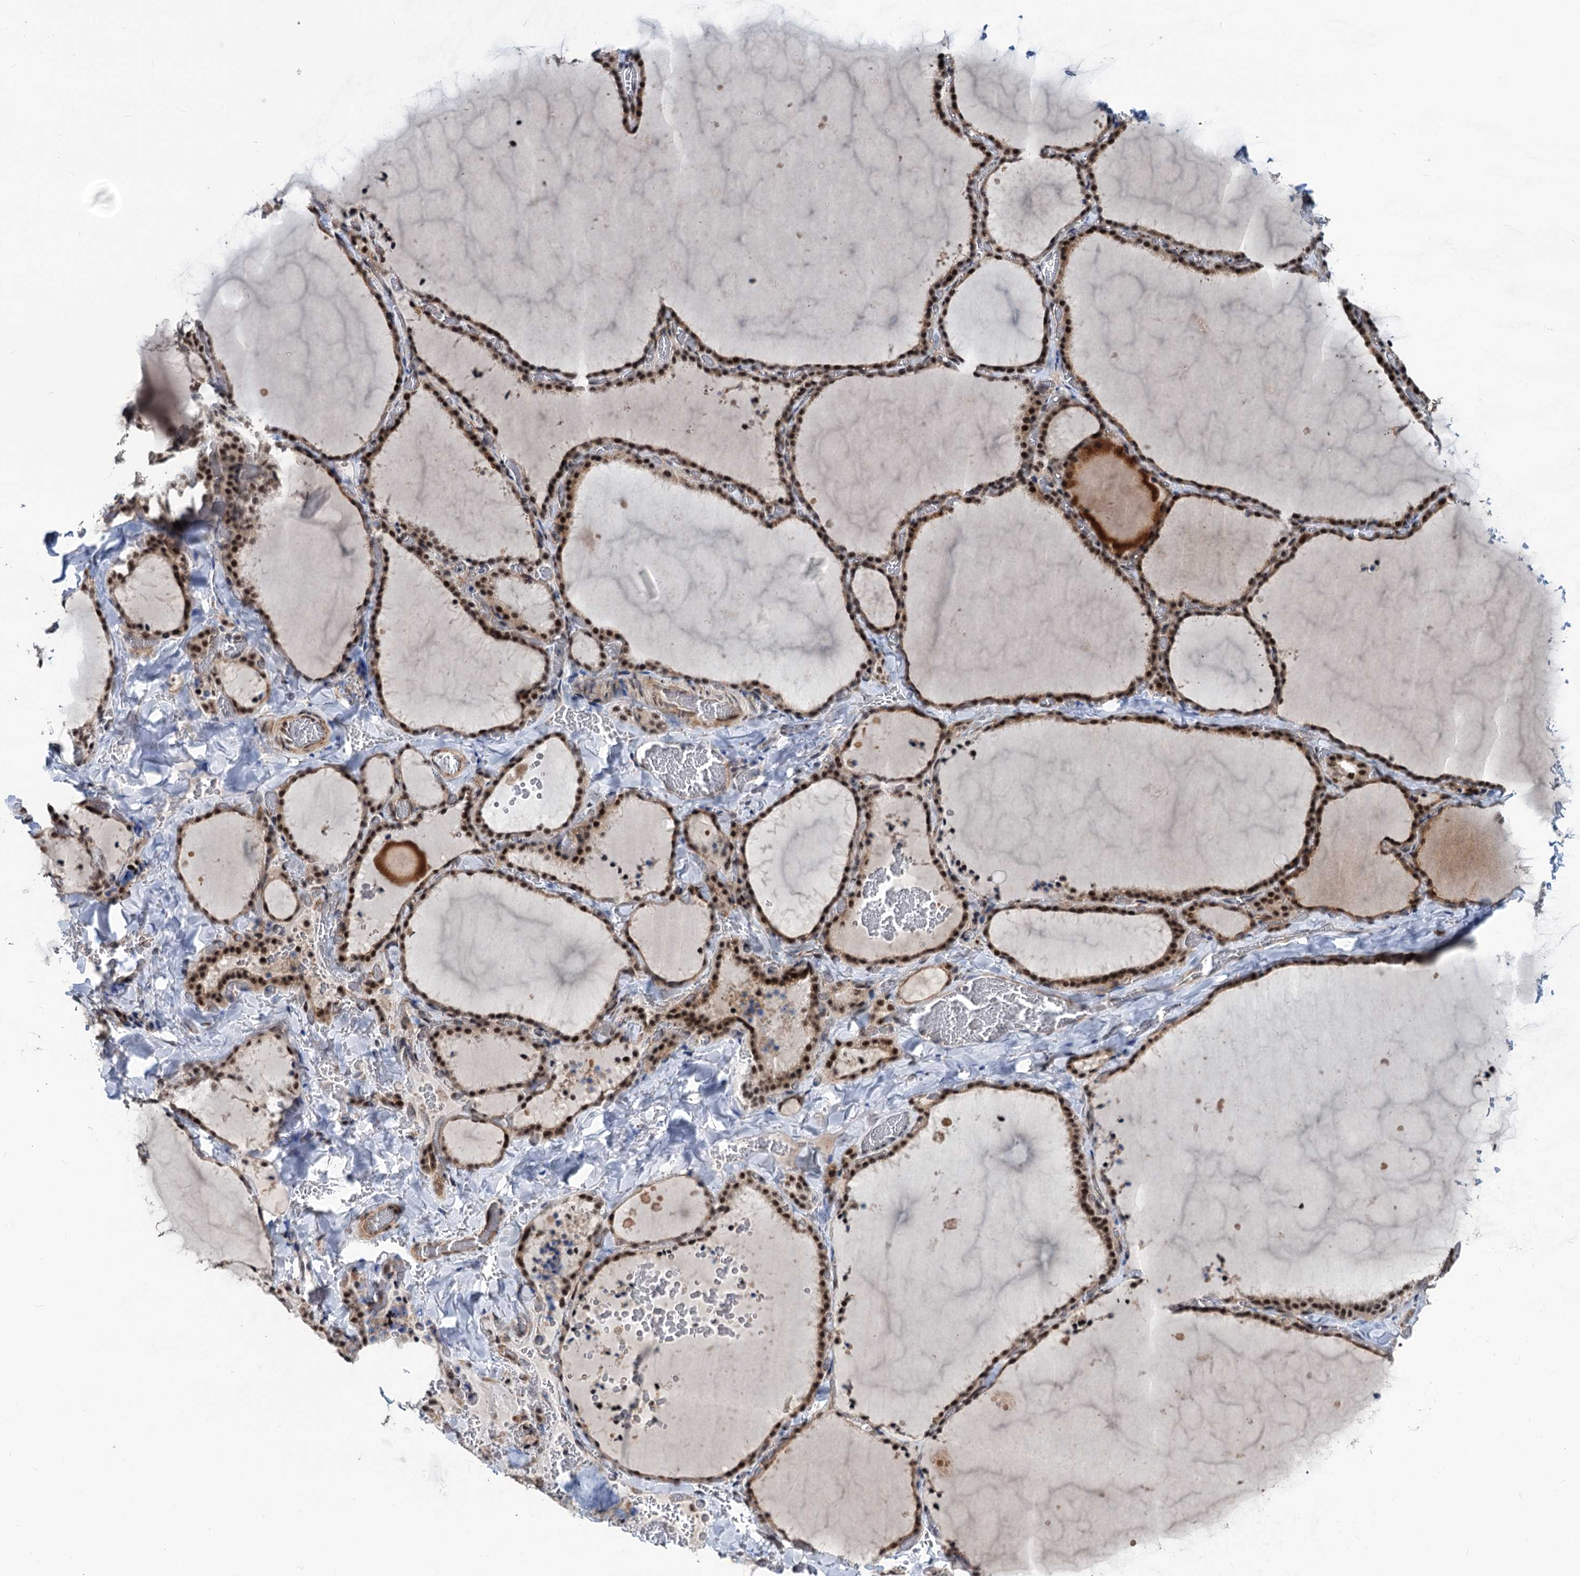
{"staining": {"intensity": "strong", "quantity": ">75%", "location": "nuclear"}, "tissue": "thyroid gland", "cell_type": "Glandular cells", "image_type": "normal", "snomed": [{"axis": "morphology", "description": "Normal tissue, NOS"}, {"axis": "topography", "description": "Thyroid gland"}], "caption": "DAB (3,3'-diaminobenzidine) immunohistochemical staining of normal human thyroid gland reveals strong nuclear protein staining in about >75% of glandular cells. (Stains: DAB (3,3'-diaminobenzidine) in brown, nuclei in blue, Microscopy: brightfield microscopy at high magnification).", "gene": "PHF8", "patient": {"sex": "female", "age": 22}}